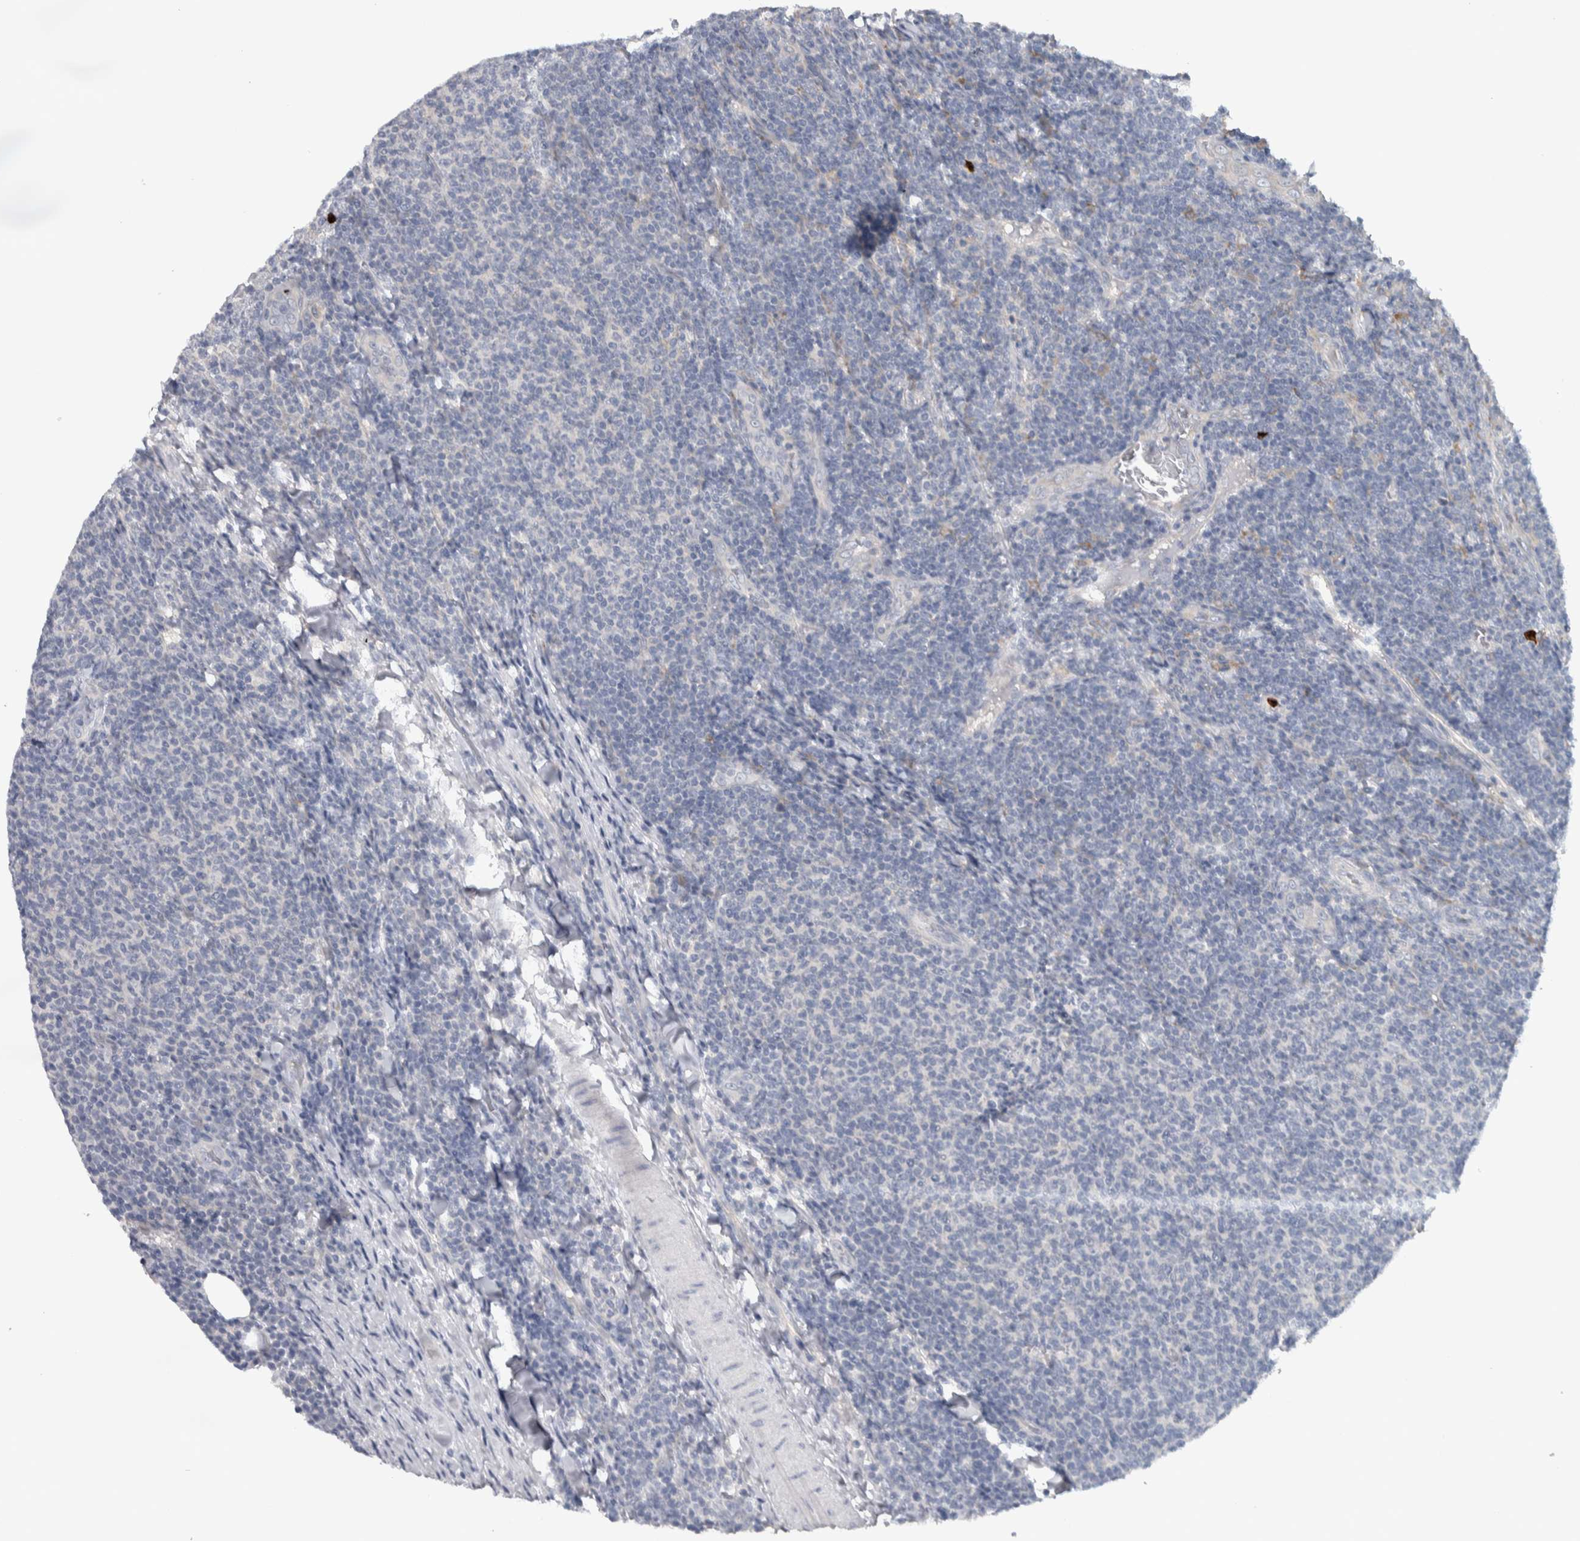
{"staining": {"intensity": "negative", "quantity": "none", "location": "none"}, "tissue": "lymphoma", "cell_type": "Tumor cells", "image_type": "cancer", "snomed": [{"axis": "morphology", "description": "Malignant lymphoma, non-Hodgkin's type, Low grade"}, {"axis": "topography", "description": "Lymph node"}], "caption": "A micrograph of human lymphoma is negative for staining in tumor cells.", "gene": "ADPRM", "patient": {"sex": "male", "age": 66}}